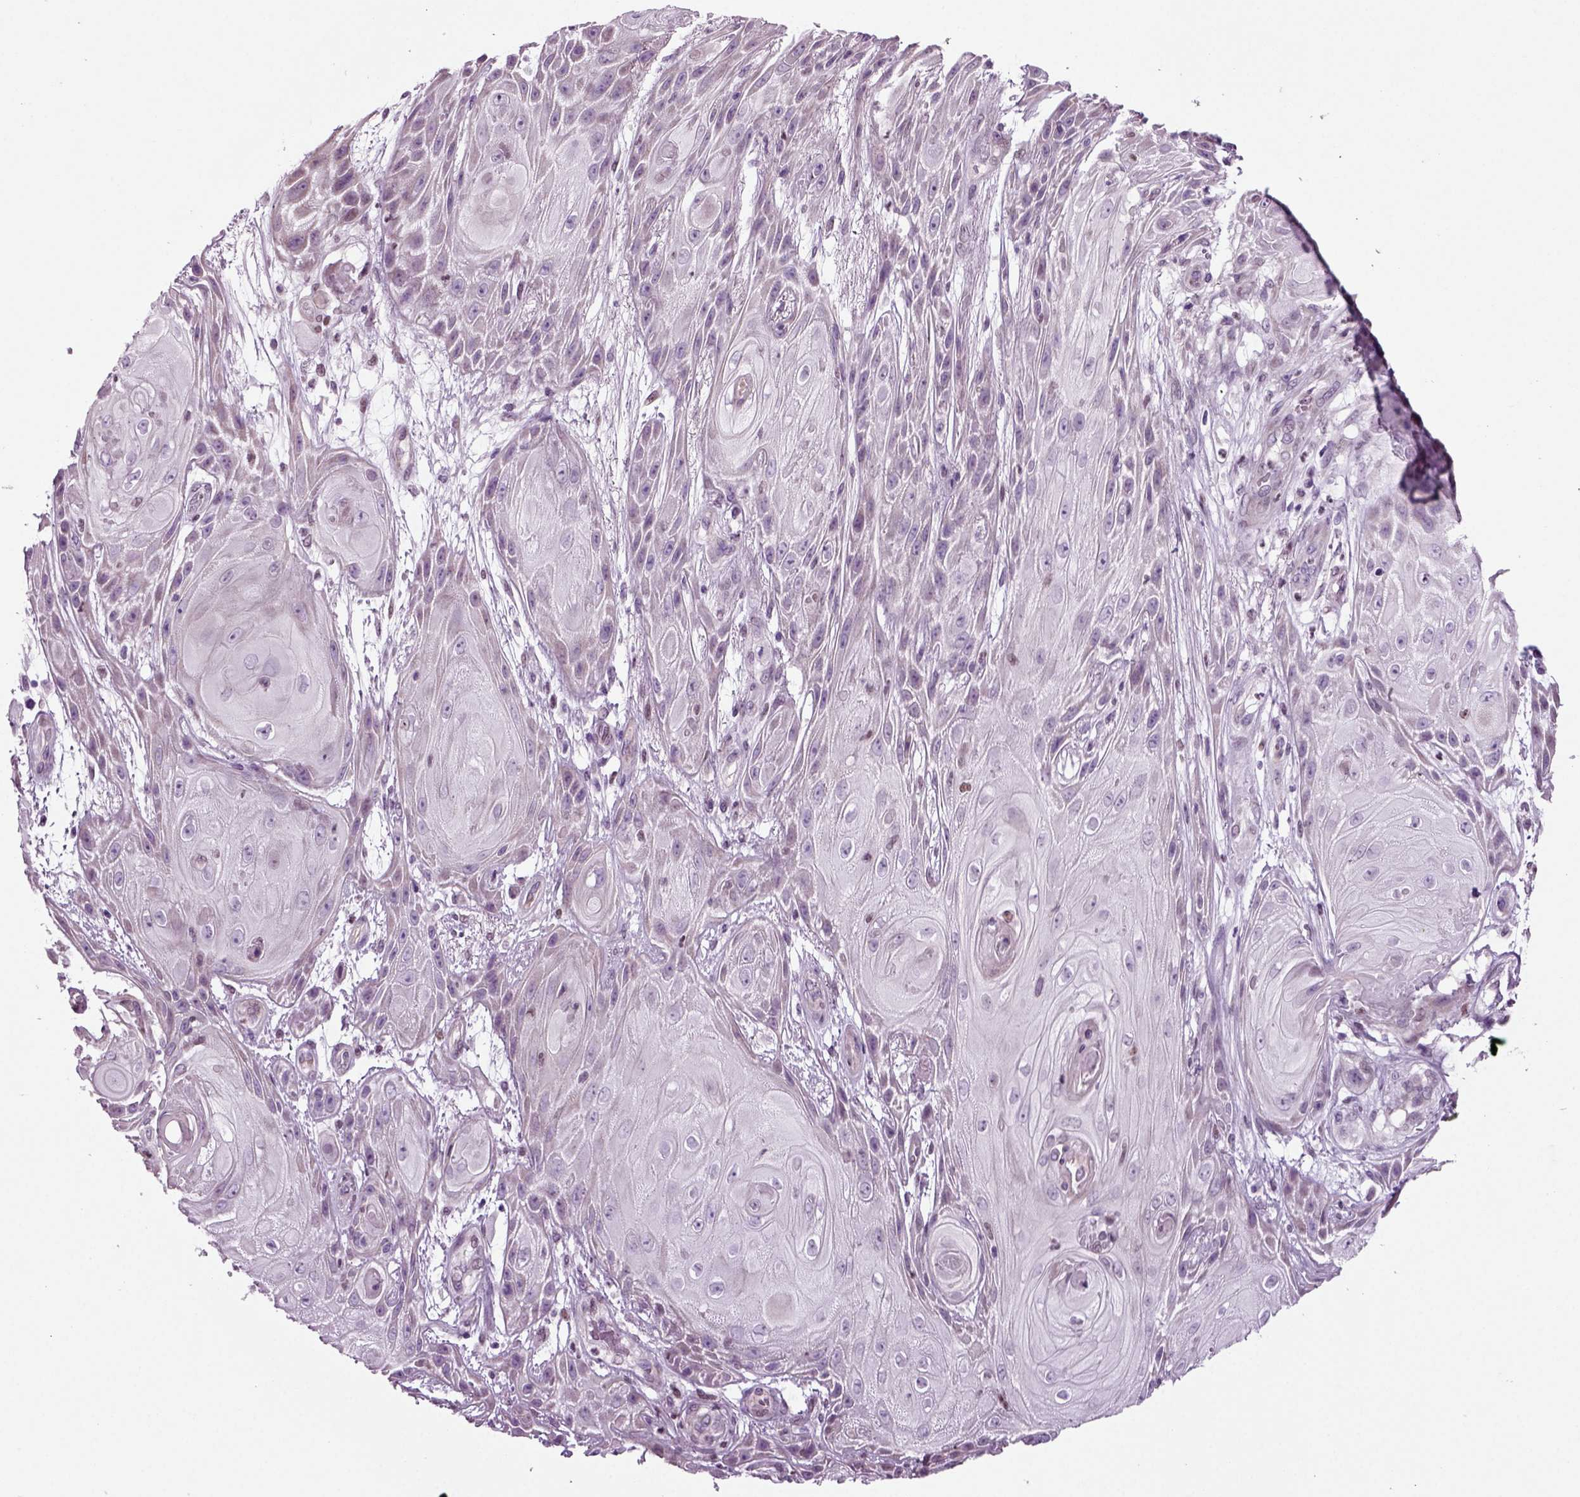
{"staining": {"intensity": "negative", "quantity": "none", "location": "none"}, "tissue": "skin cancer", "cell_type": "Tumor cells", "image_type": "cancer", "snomed": [{"axis": "morphology", "description": "Squamous cell carcinoma, NOS"}, {"axis": "topography", "description": "Skin"}], "caption": "Tumor cells are negative for protein expression in human skin cancer. (DAB (3,3'-diaminobenzidine) IHC, high magnification).", "gene": "ARID3A", "patient": {"sex": "male", "age": 62}}